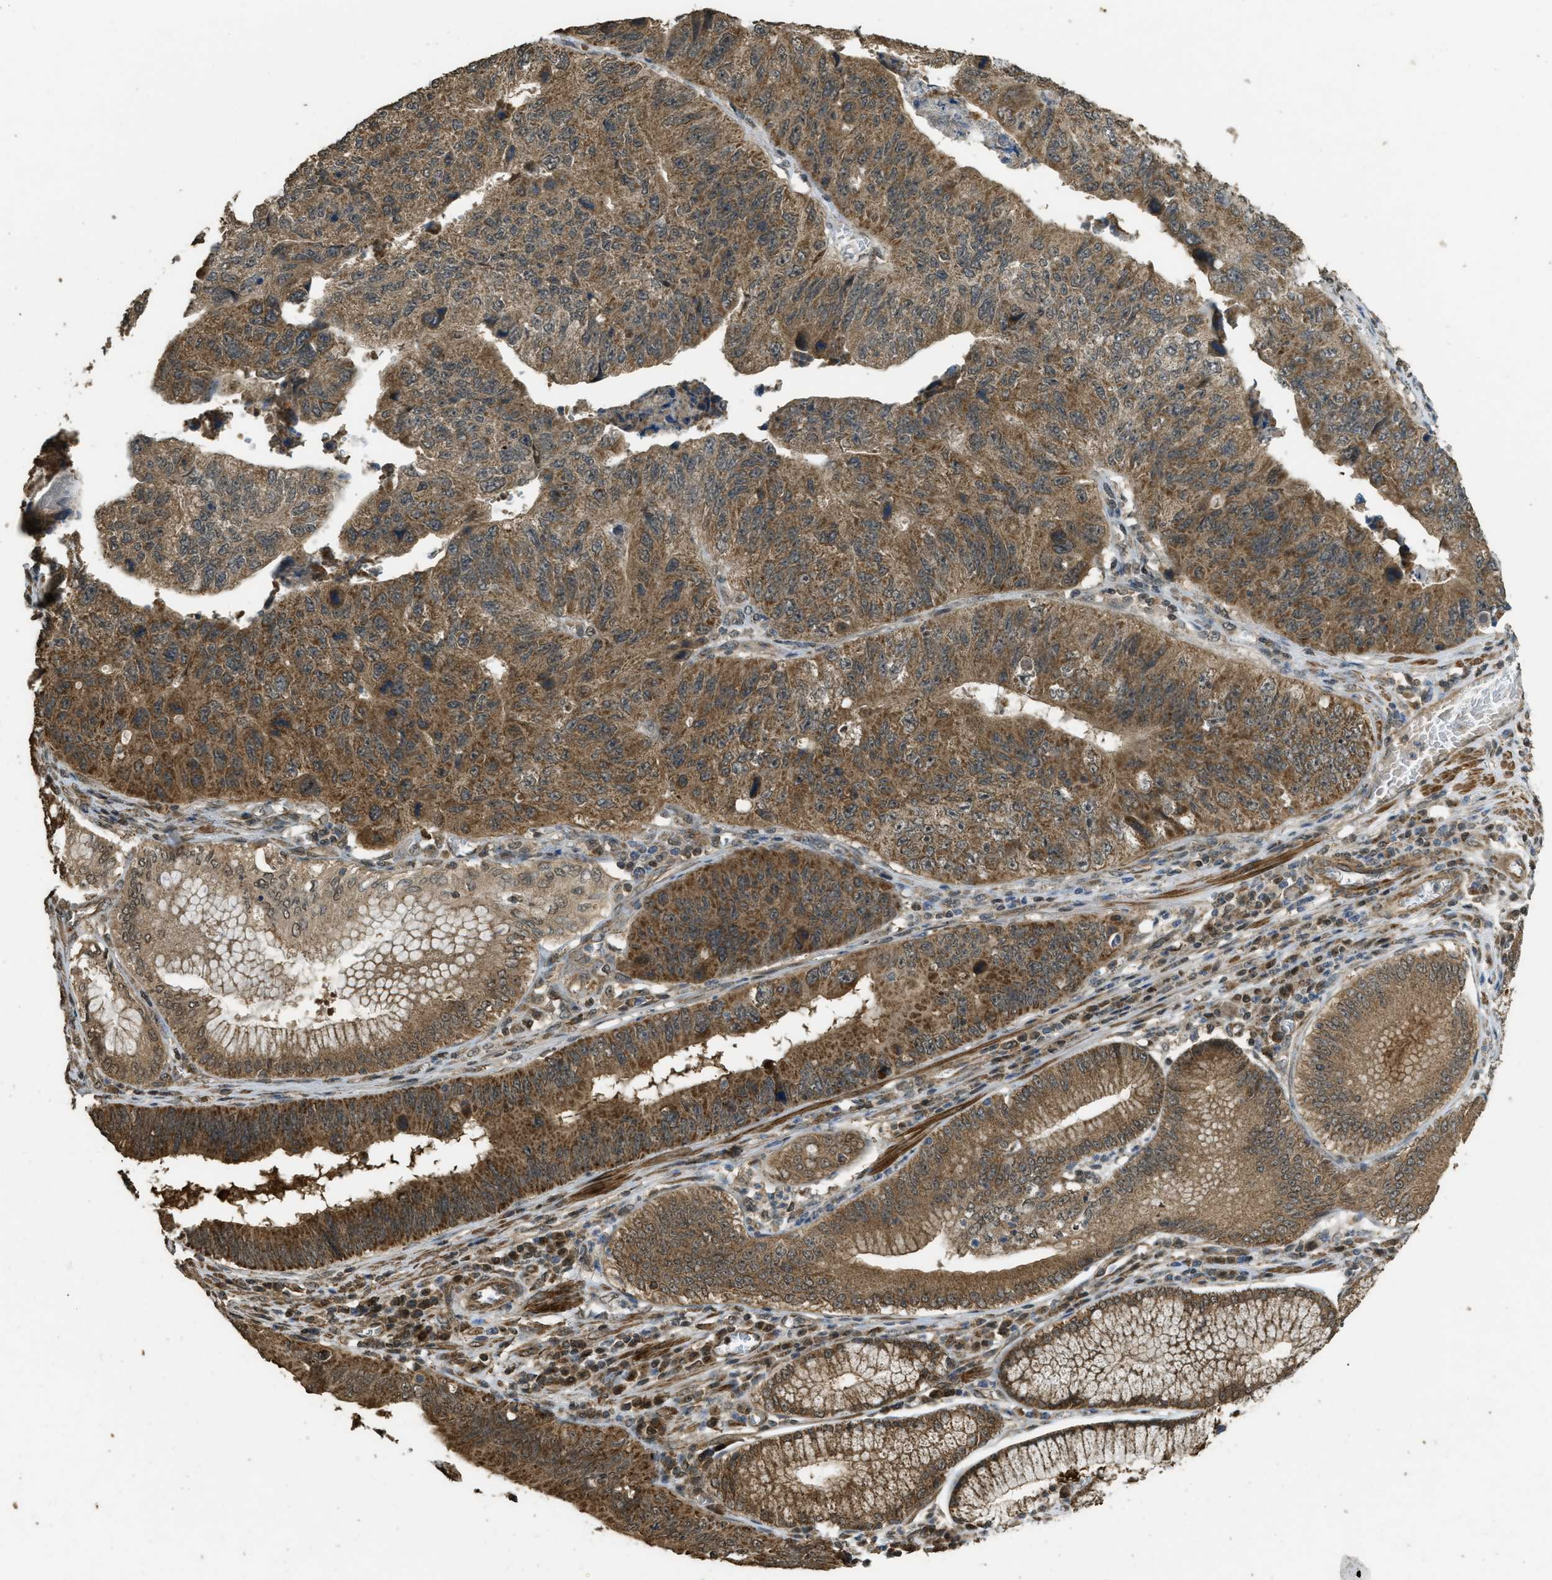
{"staining": {"intensity": "strong", "quantity": ">75%", "location": "cytoplasmic/membranous"}, "tissue": "stomach cancer", "cell_type": "Tumor cells", "image_type": "cancer", "snomed": [{"axis": "morphology", "description": "Adenocarcinoma, NOS"}, {"axis": "topography", "description": "Stomach"}], "caption": "Immunohistochemistry (DAB) staining of human stomach cancer exhibits strong cytoplasmic/membranous protein expression in approximately >75% of tumor cells.", "gene": "CTPS1", "patient": {"sex": "male", "age": 59}}